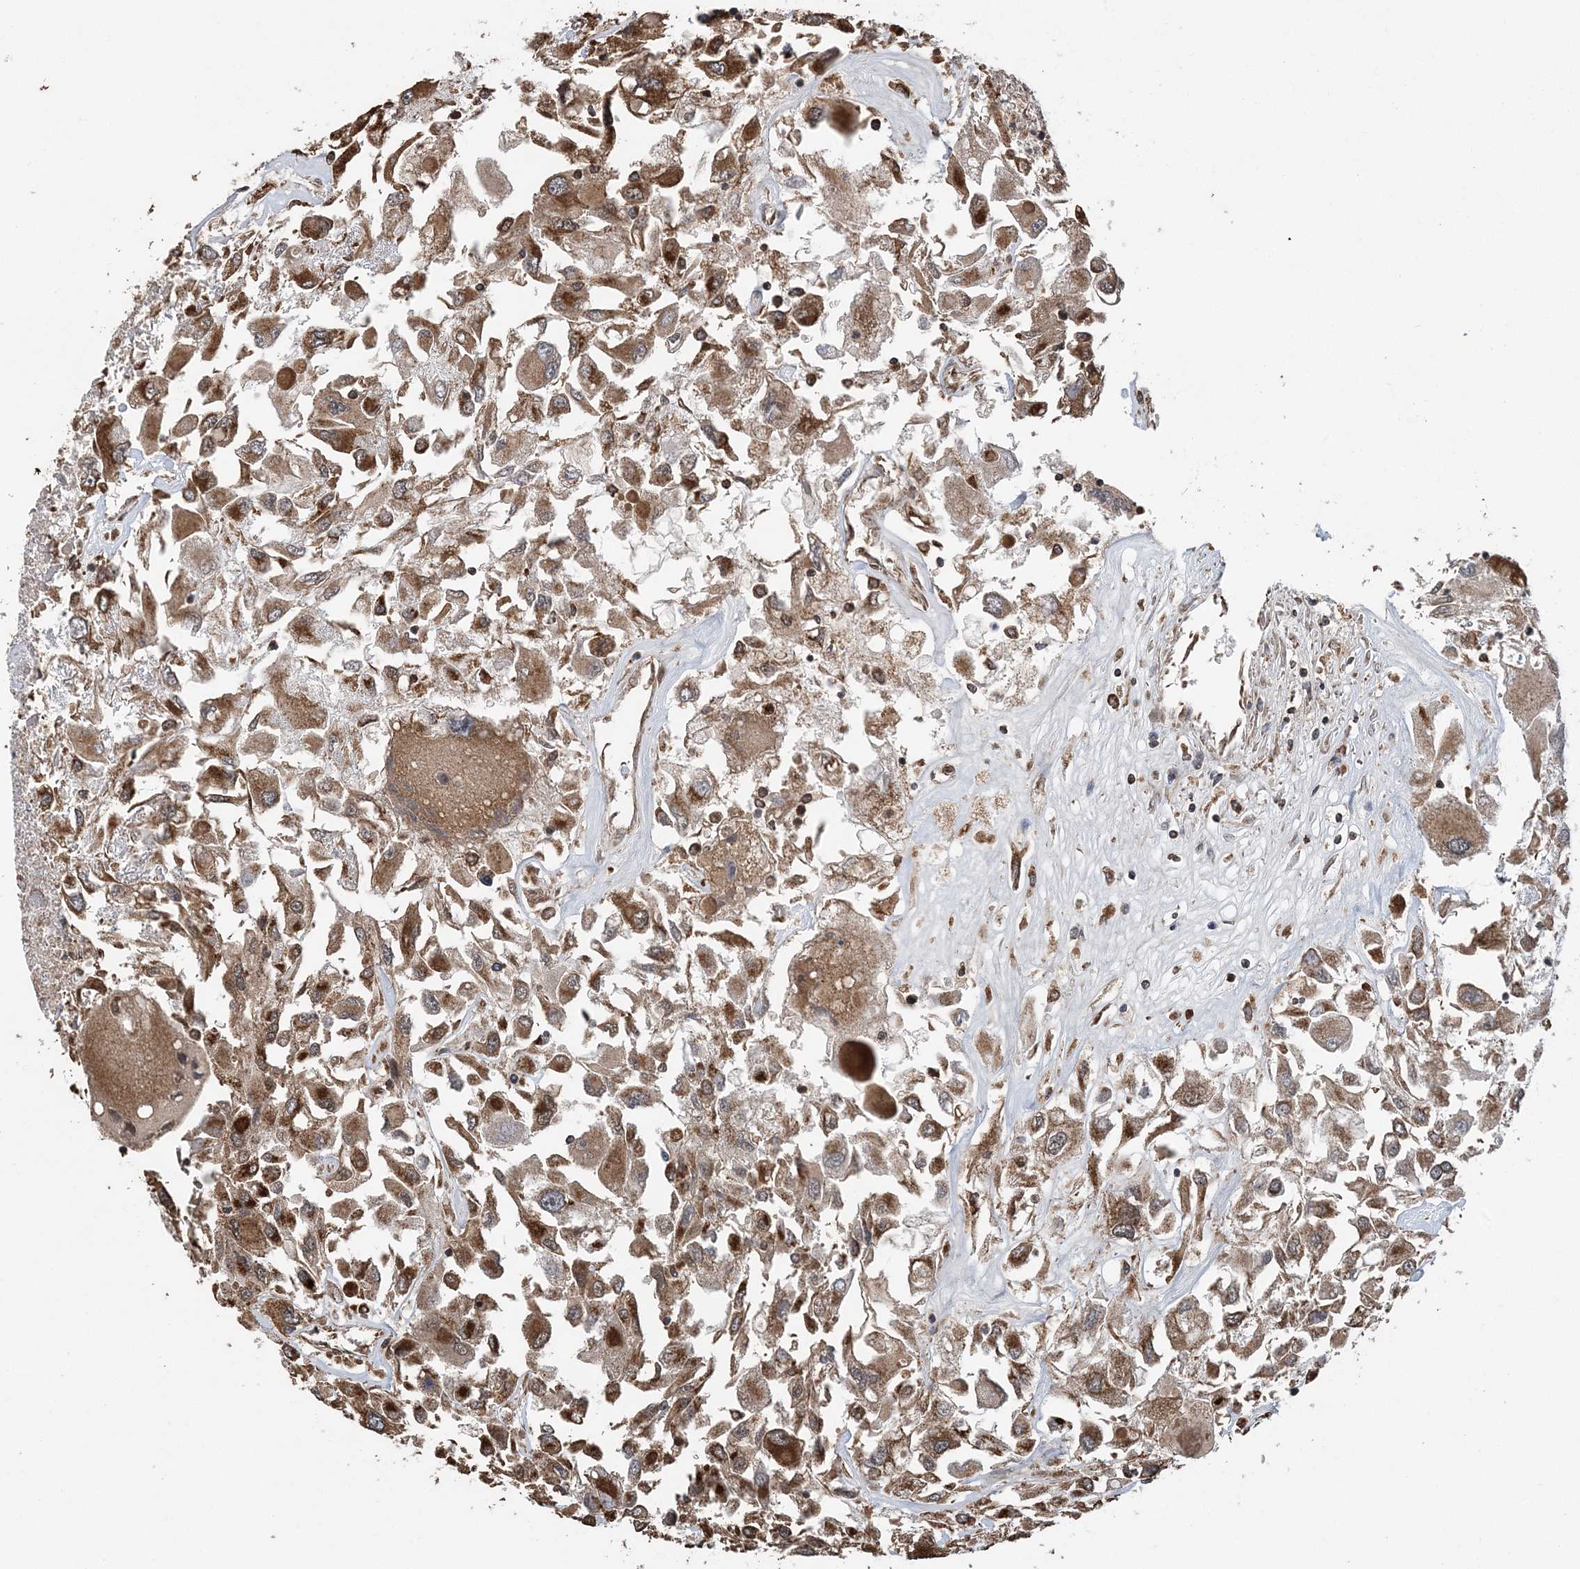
{"staining": {"intensity": "moderate", "quantity": ">75%", "location": "cytoplasmic/membranous"}, "tissue": "renal cancer", "cell_type": "Tumor cells", "image_type": "cancer", "snomed": [{"axis": "morphology", "description": "Adenocarcinoma, NOS"}, {"axis": "topography", "description": "Kidney"}], "caption": "A medium amount of moderate cytoplasmic/membranous positivity is seen in approximately >75% of tumor cells in renal adenocarcinoma tissue.", "gene": "PCBP1", "patient": {"sex": "female", "age": 52}}